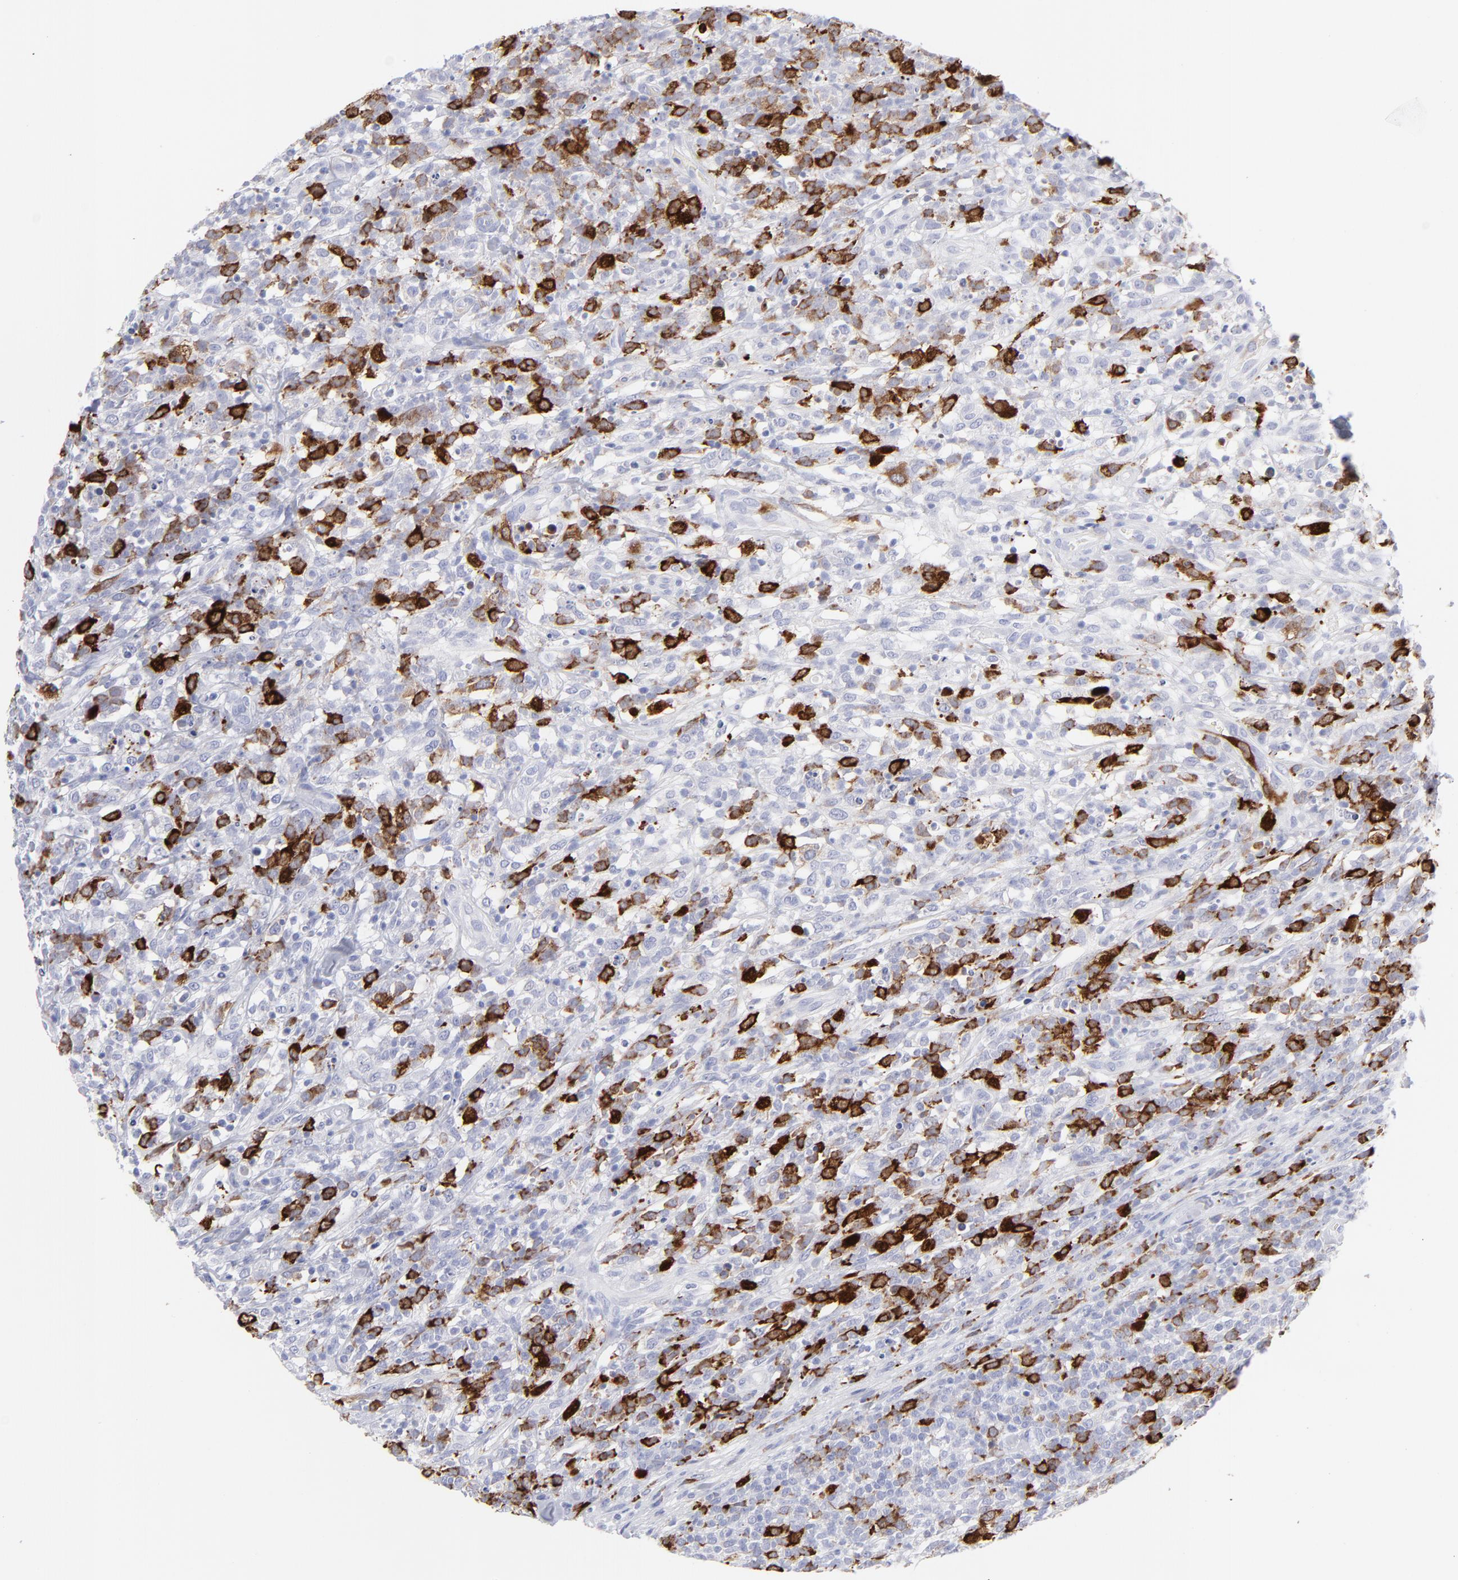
{"staining": {"intensity": "strong", "quantity": "<25%", "location": "cytoplasmic/membranous"}, "tissue": "lymphoma", "cell_type": "Tumor cells", "image_type": "cancer", "snomed": [{"axis": "morphology", "description": "Malignant lymphoma, non-Hodgkin's type, High grade"}, {"axis": "topography", "description": "Lymph node"}], "caption": "Brown immunohistochemical staining in malignant lymphoma, non-Hodgkin's type (high-grade) exhibits strong cytoplasmic/membranous expression in about <25% of tumor cells.", "gene": "CCNB1", "patient": {"sex": "female", "age": 73}}